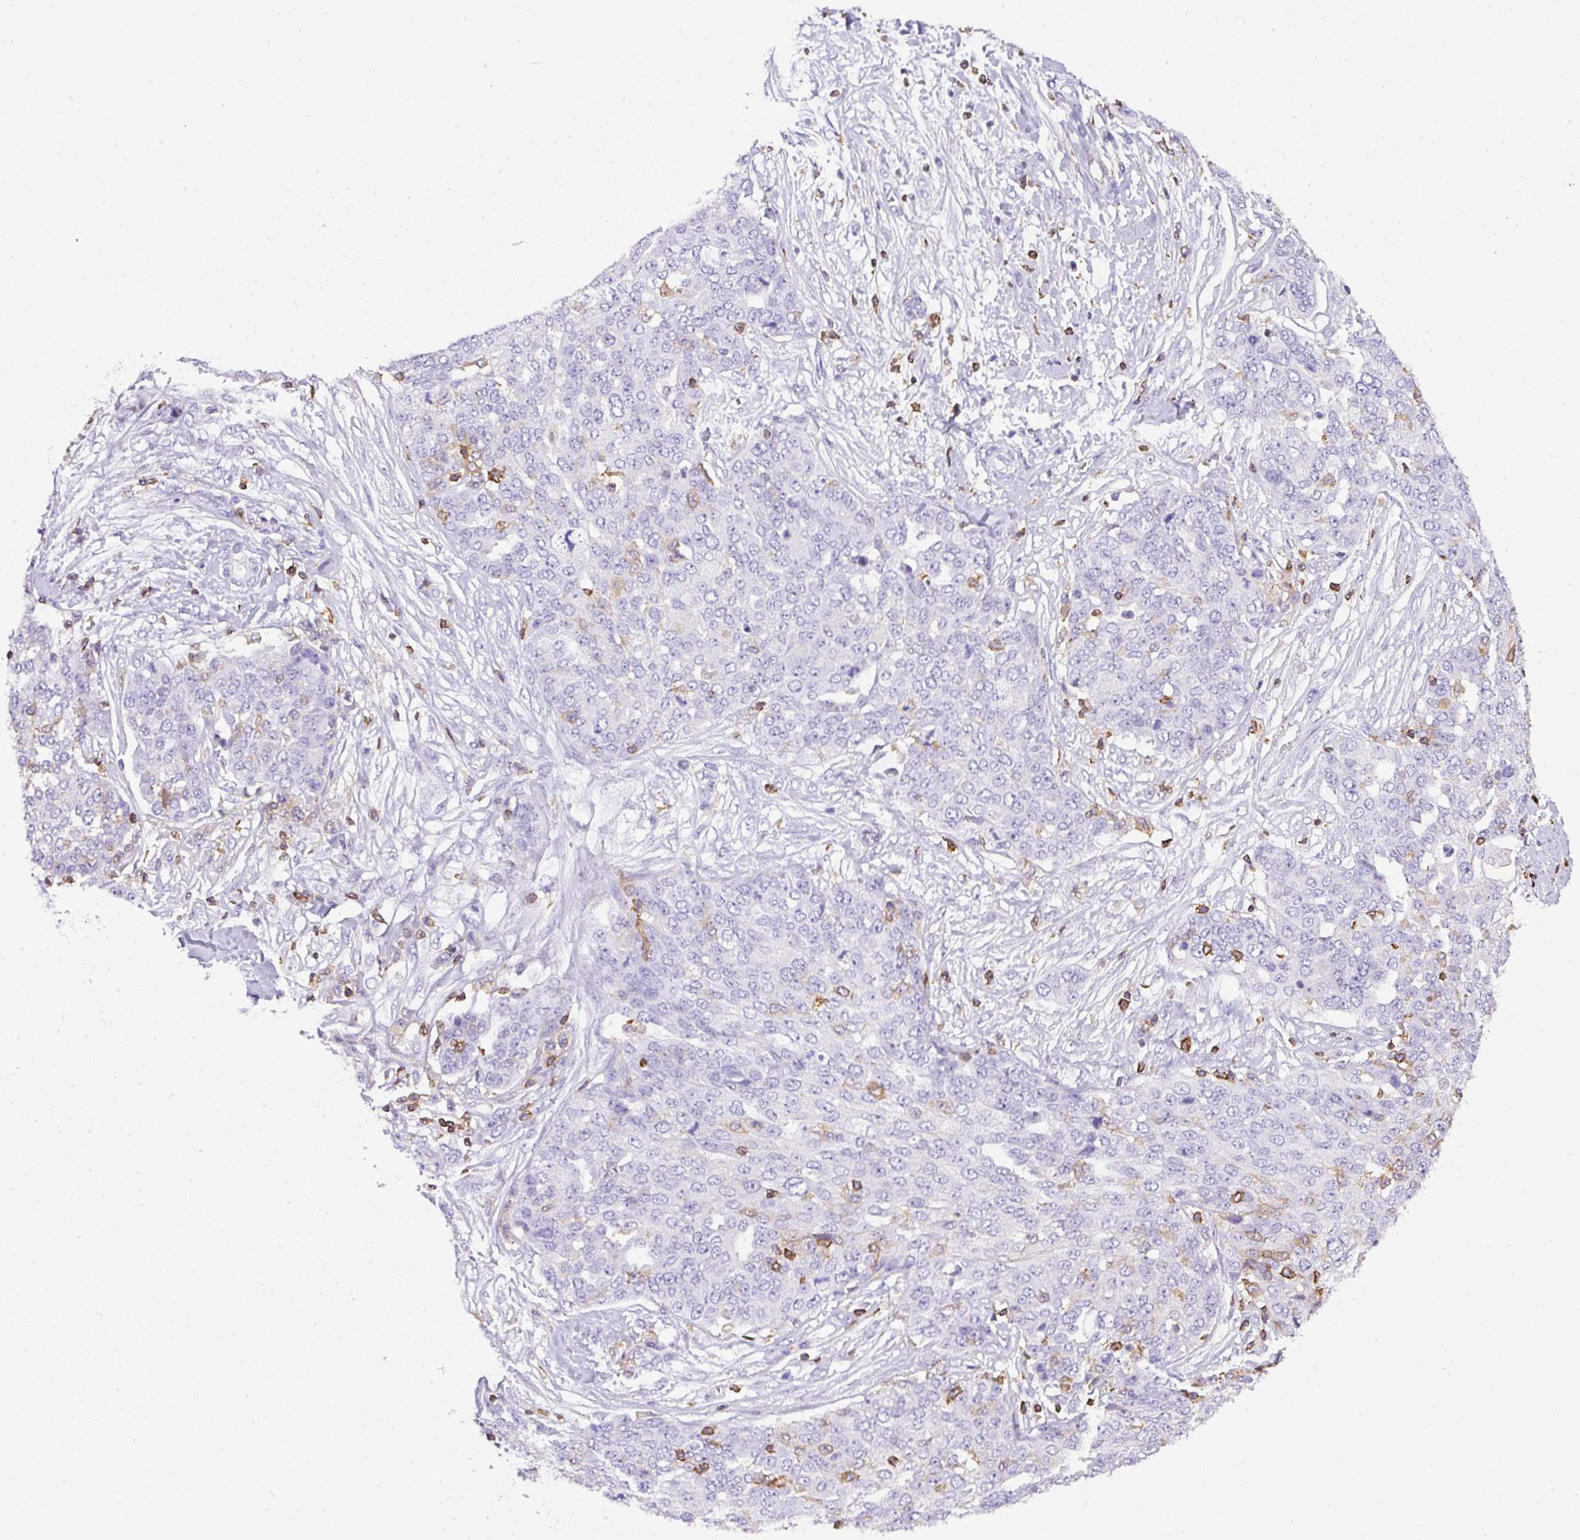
{"staining": {"intensity": "negative", "quantity": "none", "location": "none"}, "tissue": "ovarian cancer", "cell_type": "Tumor cells", "image_type": "cancer", "snomed": [{"axis": "morphology", "description": "Cystadenocarcinoma, serous, NOS"}, {"axis": "topography", "description": "Soft tissue"}, {"axis": "topography", "description": "Ovary"}], "caption": "An immunohistochemistry image of serous cystadenocarcinoma (ovarian) is shown. There is no staining in tumor cells of serous cystadenocarcinoma (ovarian).", "gene": "FAM228B", "patient": {"sex": "female", "age": 57}}